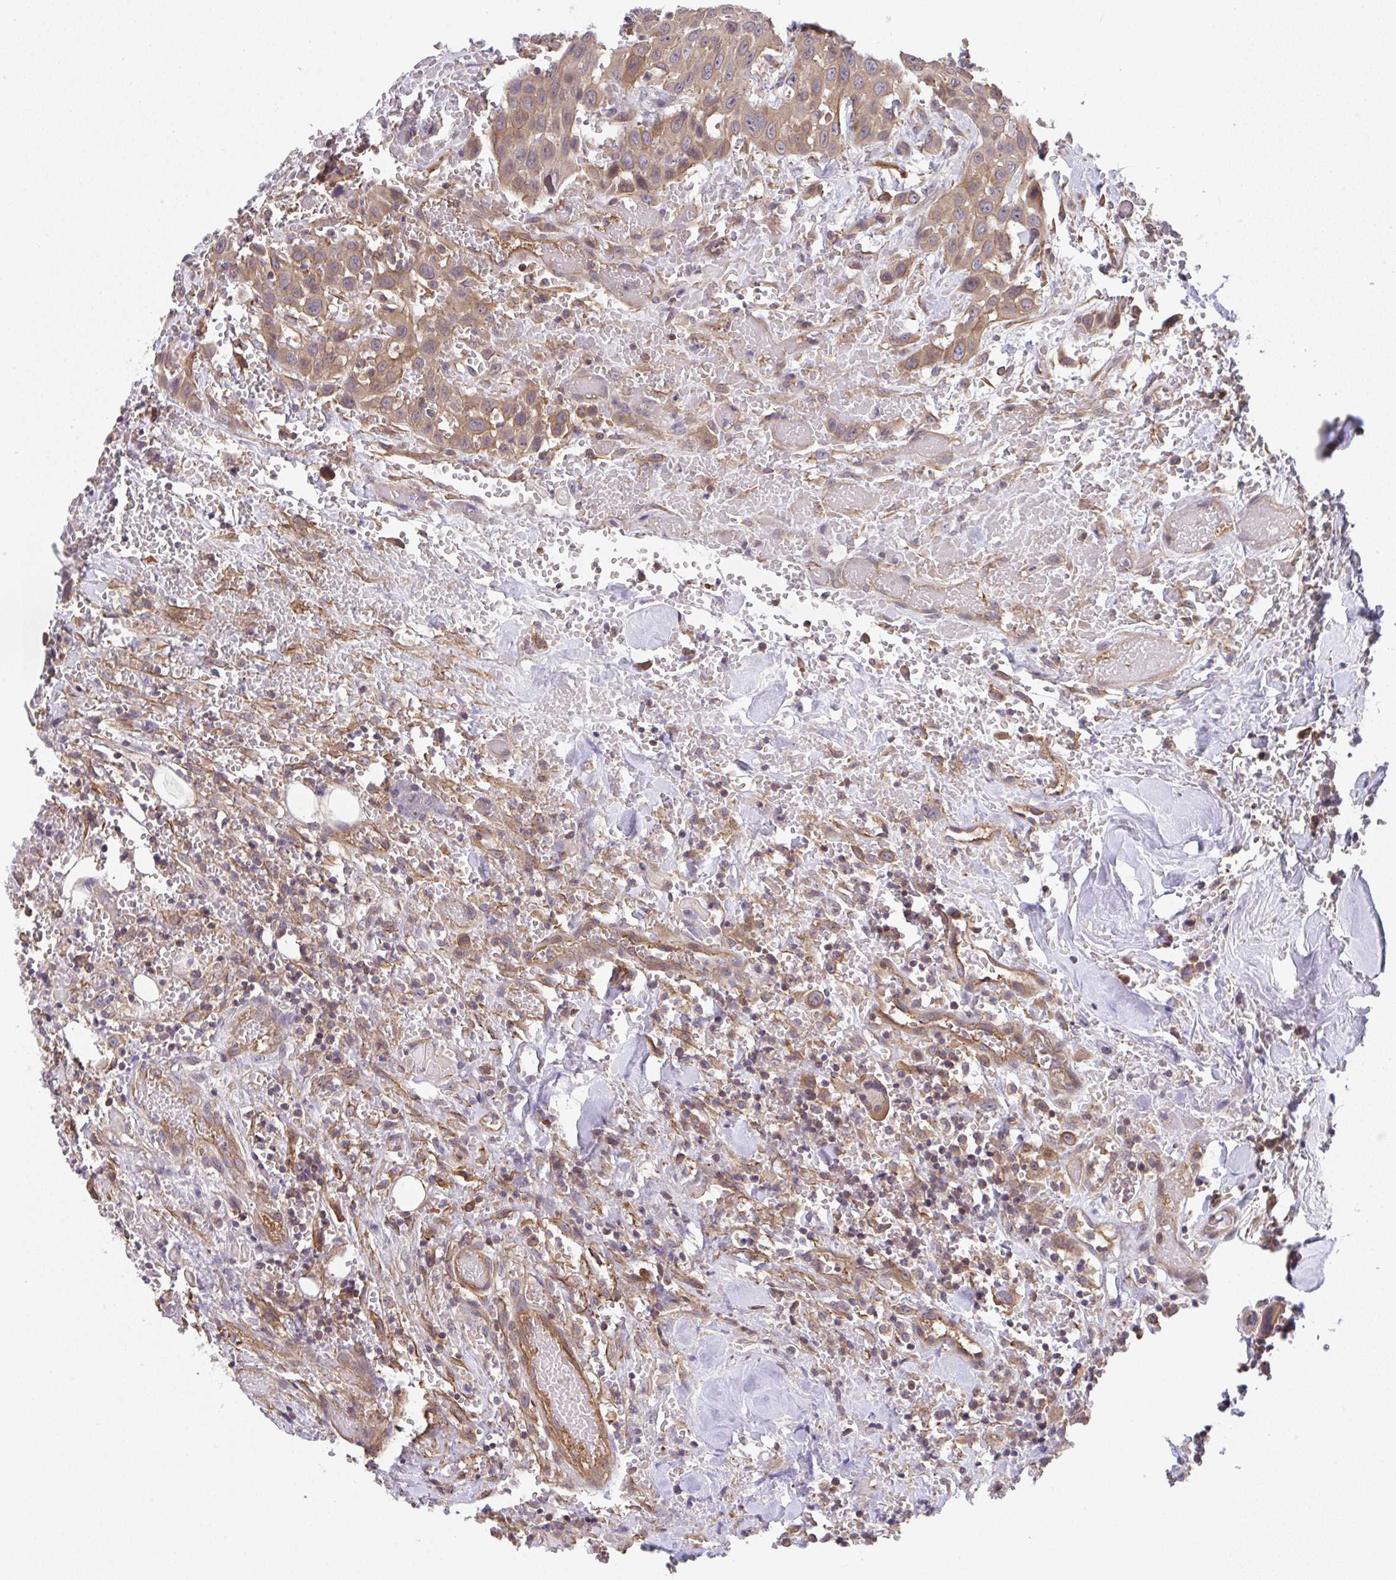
{"staining": {"intensity": "moderate", "quantity": ">75%", "location": "cytoplasmic/membranous"}, "tissue": "head and neck cancer", "cell_type": "Tumor cells", "image_type": "cancer", "snomed": [{"axis": "morphology", "description": "Squamous cell carcinoma, NOS"}, {"axis": "topography", "description": "Head-Neck"}], "caption": "A photomicrograph showing moderate cytoplasmic/membranous expression in approximately >75% of tumor cells in head and neck cancer, as visualized by brown immunohistochemical staining.", "gene": "ZNF696", "patient": {"sex": "male", "age": 81}}